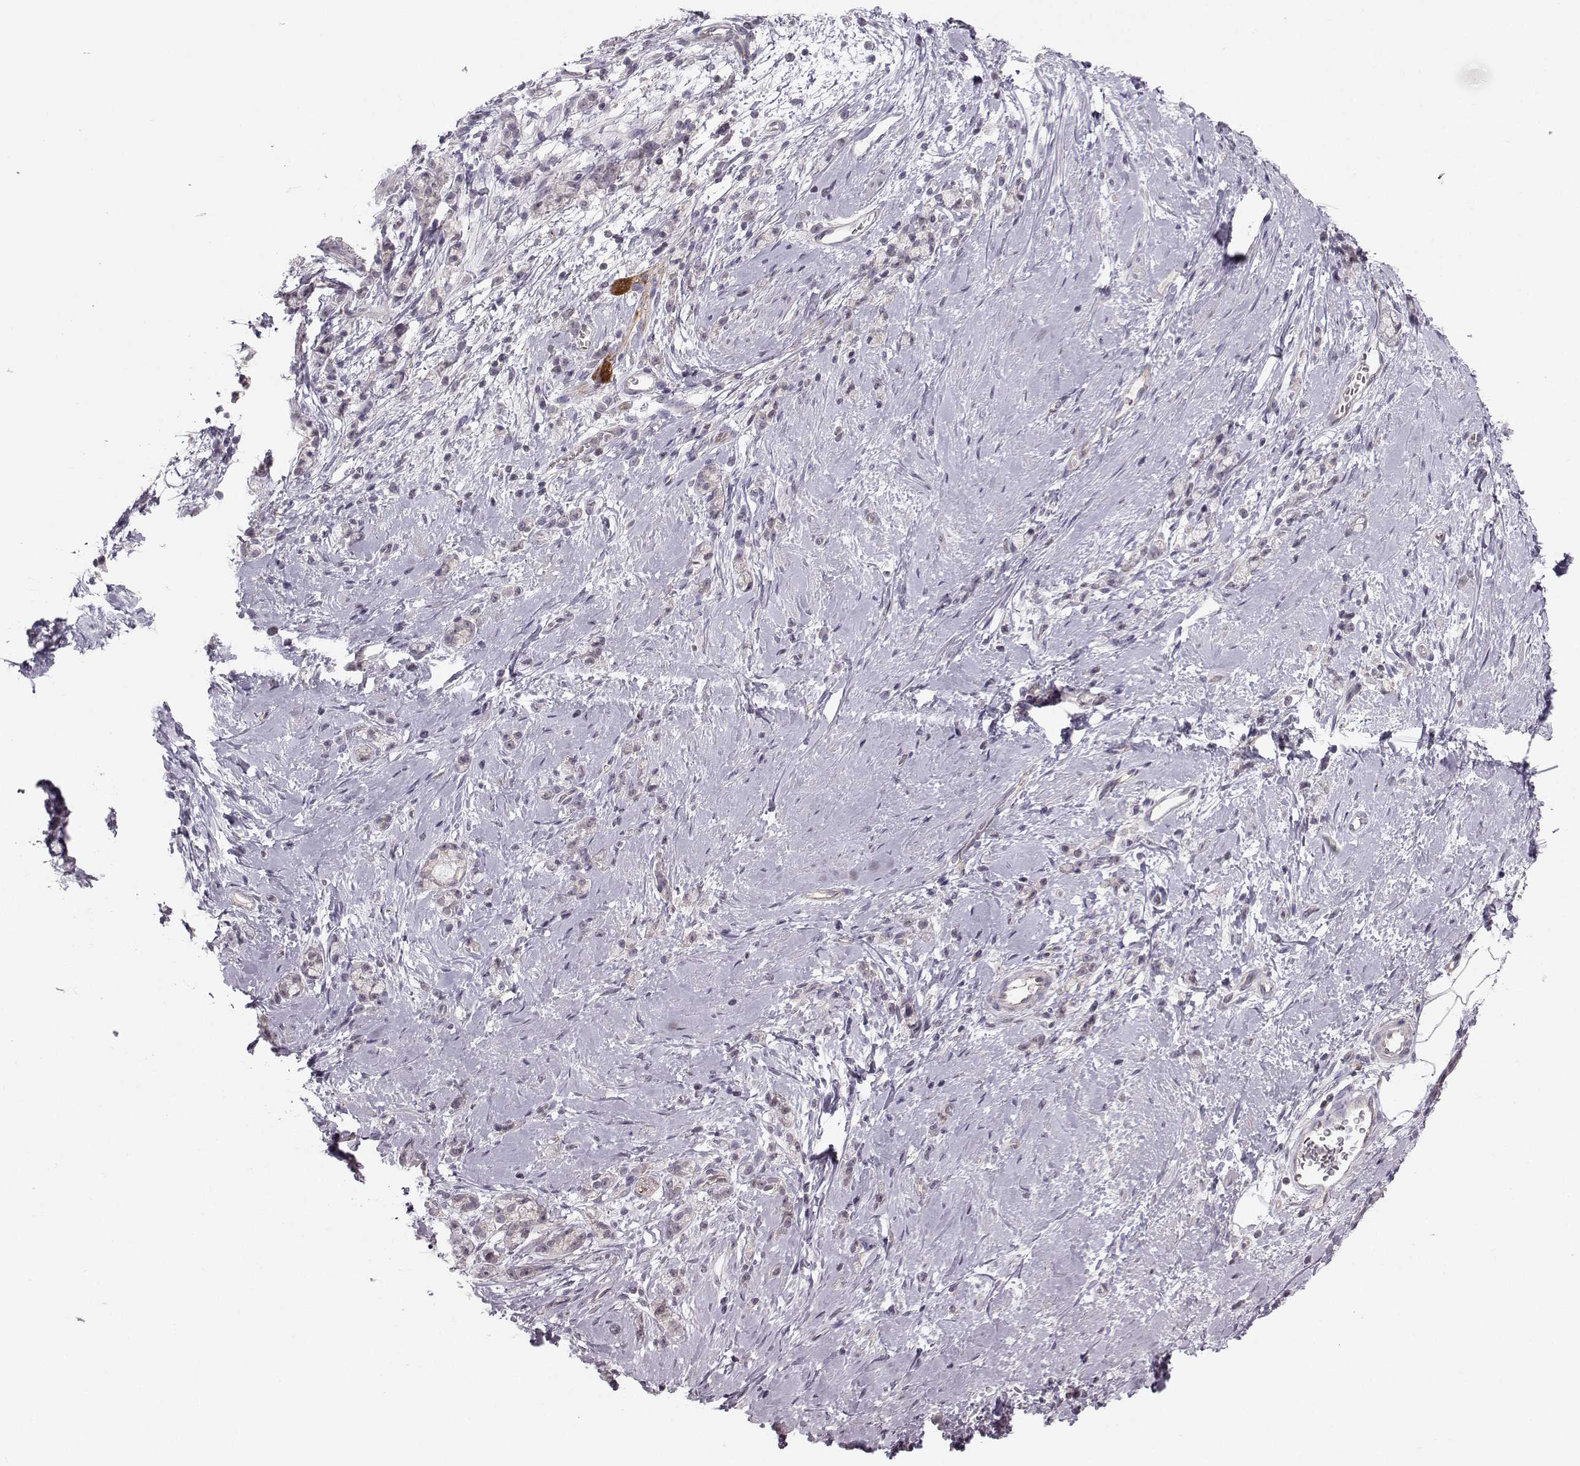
{"staining": {"intensity": "weak", "quantity": "25%-75%", "location": "cytoplasmic/membranous"}, "tissue": "stomach cancer", "cell_type": "Tumor cells", "image_type": "cancer", "snomed": [{"axis": "morphology", "description": "Adenocarcinoma, NOS"}, {"axis": "topography", "description": "Stomach"}], "caption": "Immunohistochemistry (IHC) staining of stomach cancer, which demonstrates low levels of weak cytoplasmic/membranous positivity in about 25%-75% of tumor cells indicating weak cytoplasmic/membranous protein expression. The staining was performed using DAB (brown) for protein detection and nuclei were counterstained in hematoxylin (blue).", "gene": "MAST1", "patient": {"sex": "male", "age": 58}}